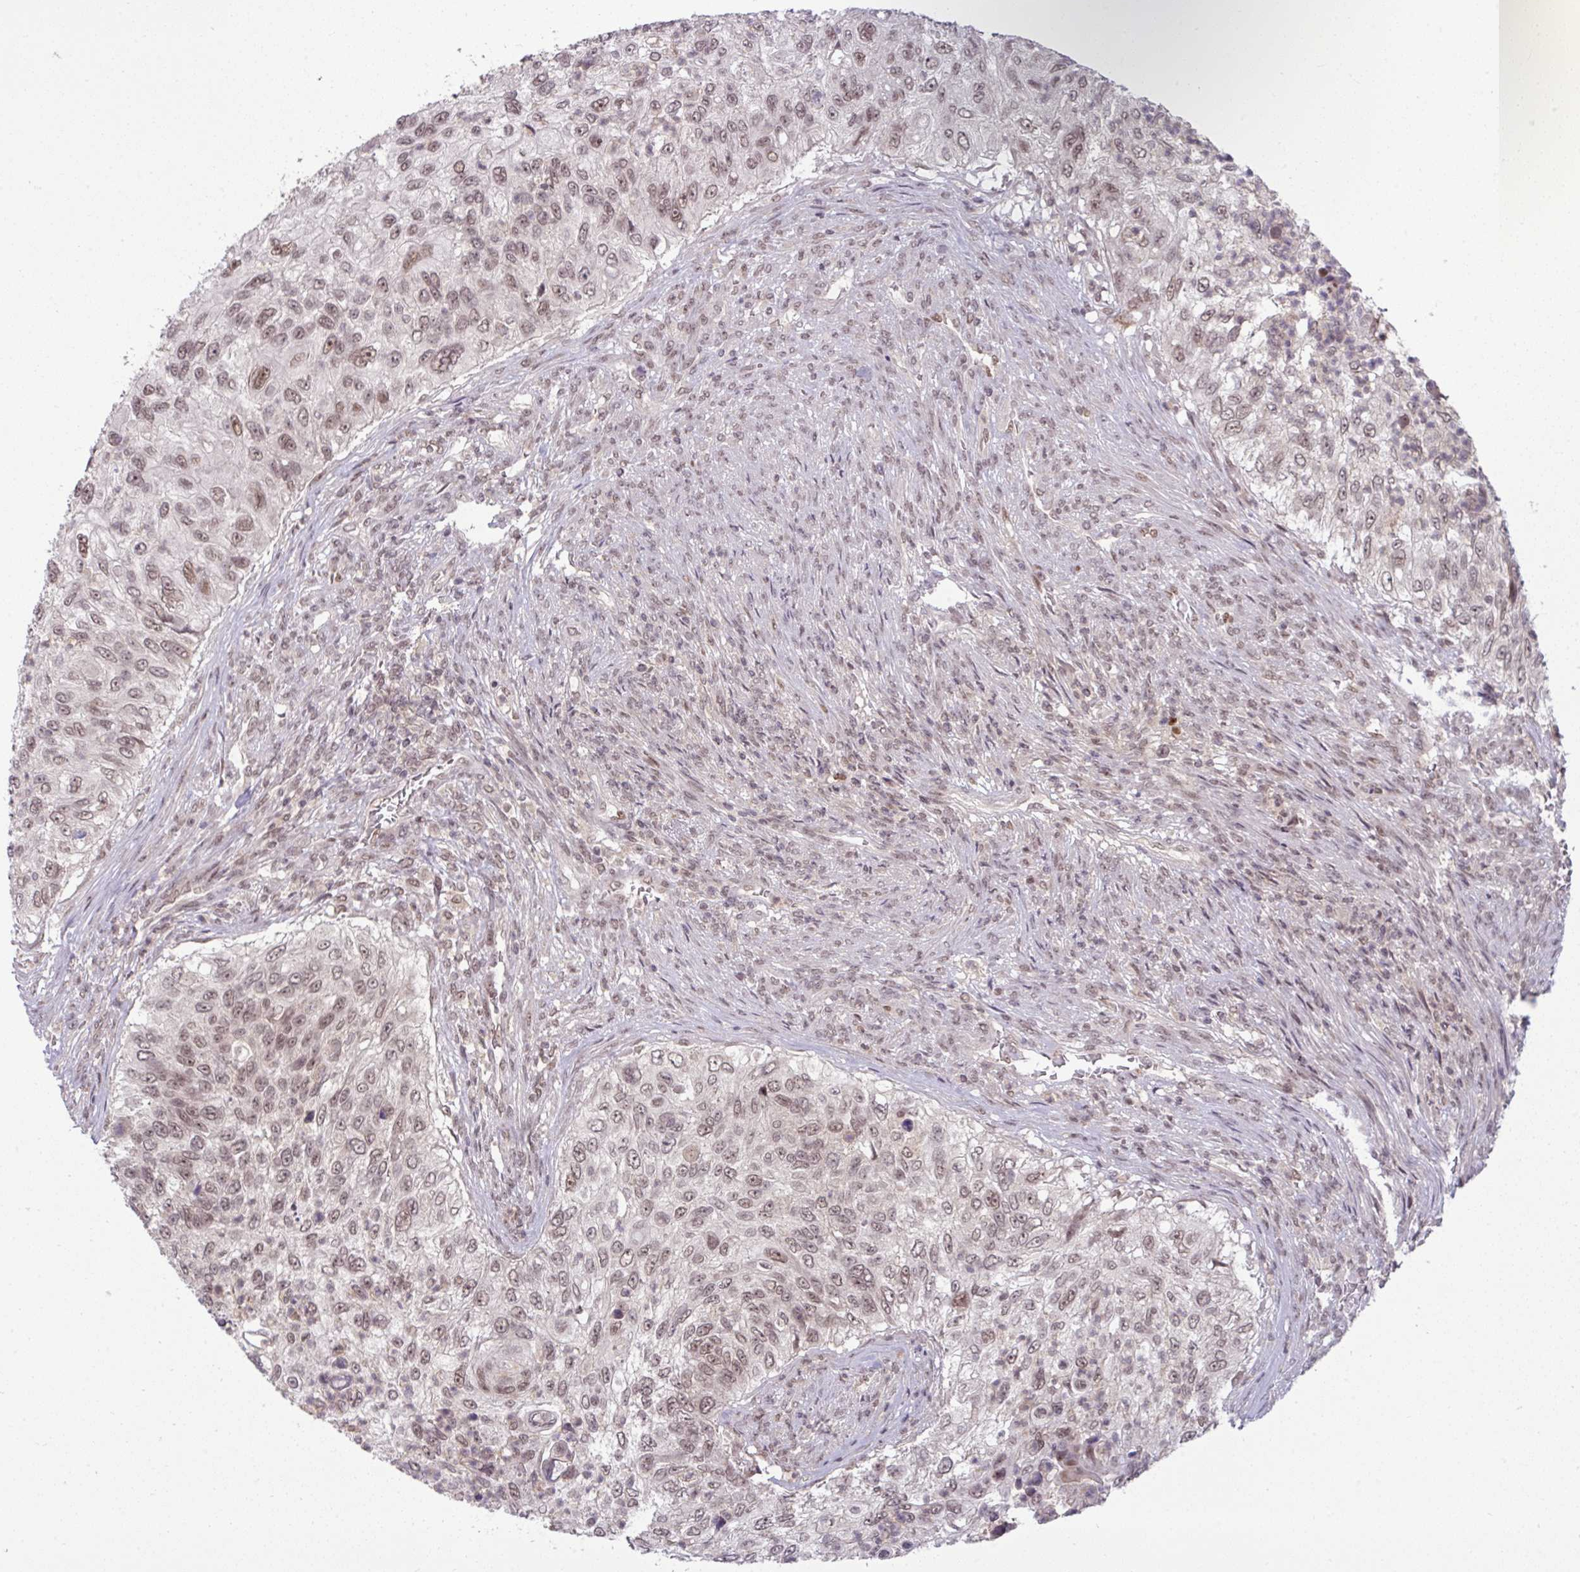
{"staining": {"intensity": "moderate", "quantity": ">75%", "location": "nuclear"}, "tissue": "urothelial cancer", "cell_type": "Tumor cells", "image_type": "cancer", "snomed": [{"axis": "morphology", "description": "Urothelial carcinoma, High grade"}, {"axis": "topography", "description": "Urinary bladder"}], "caption": "Tumor cells display medium levels of moderate nuclear positivity in about >75% of cells in urothelial cancer. The protein of interest is shown in brown color, while the nuclei are stained blue.", "gene": "KLF2", "patient": {"sex": "female", "age": 60}}